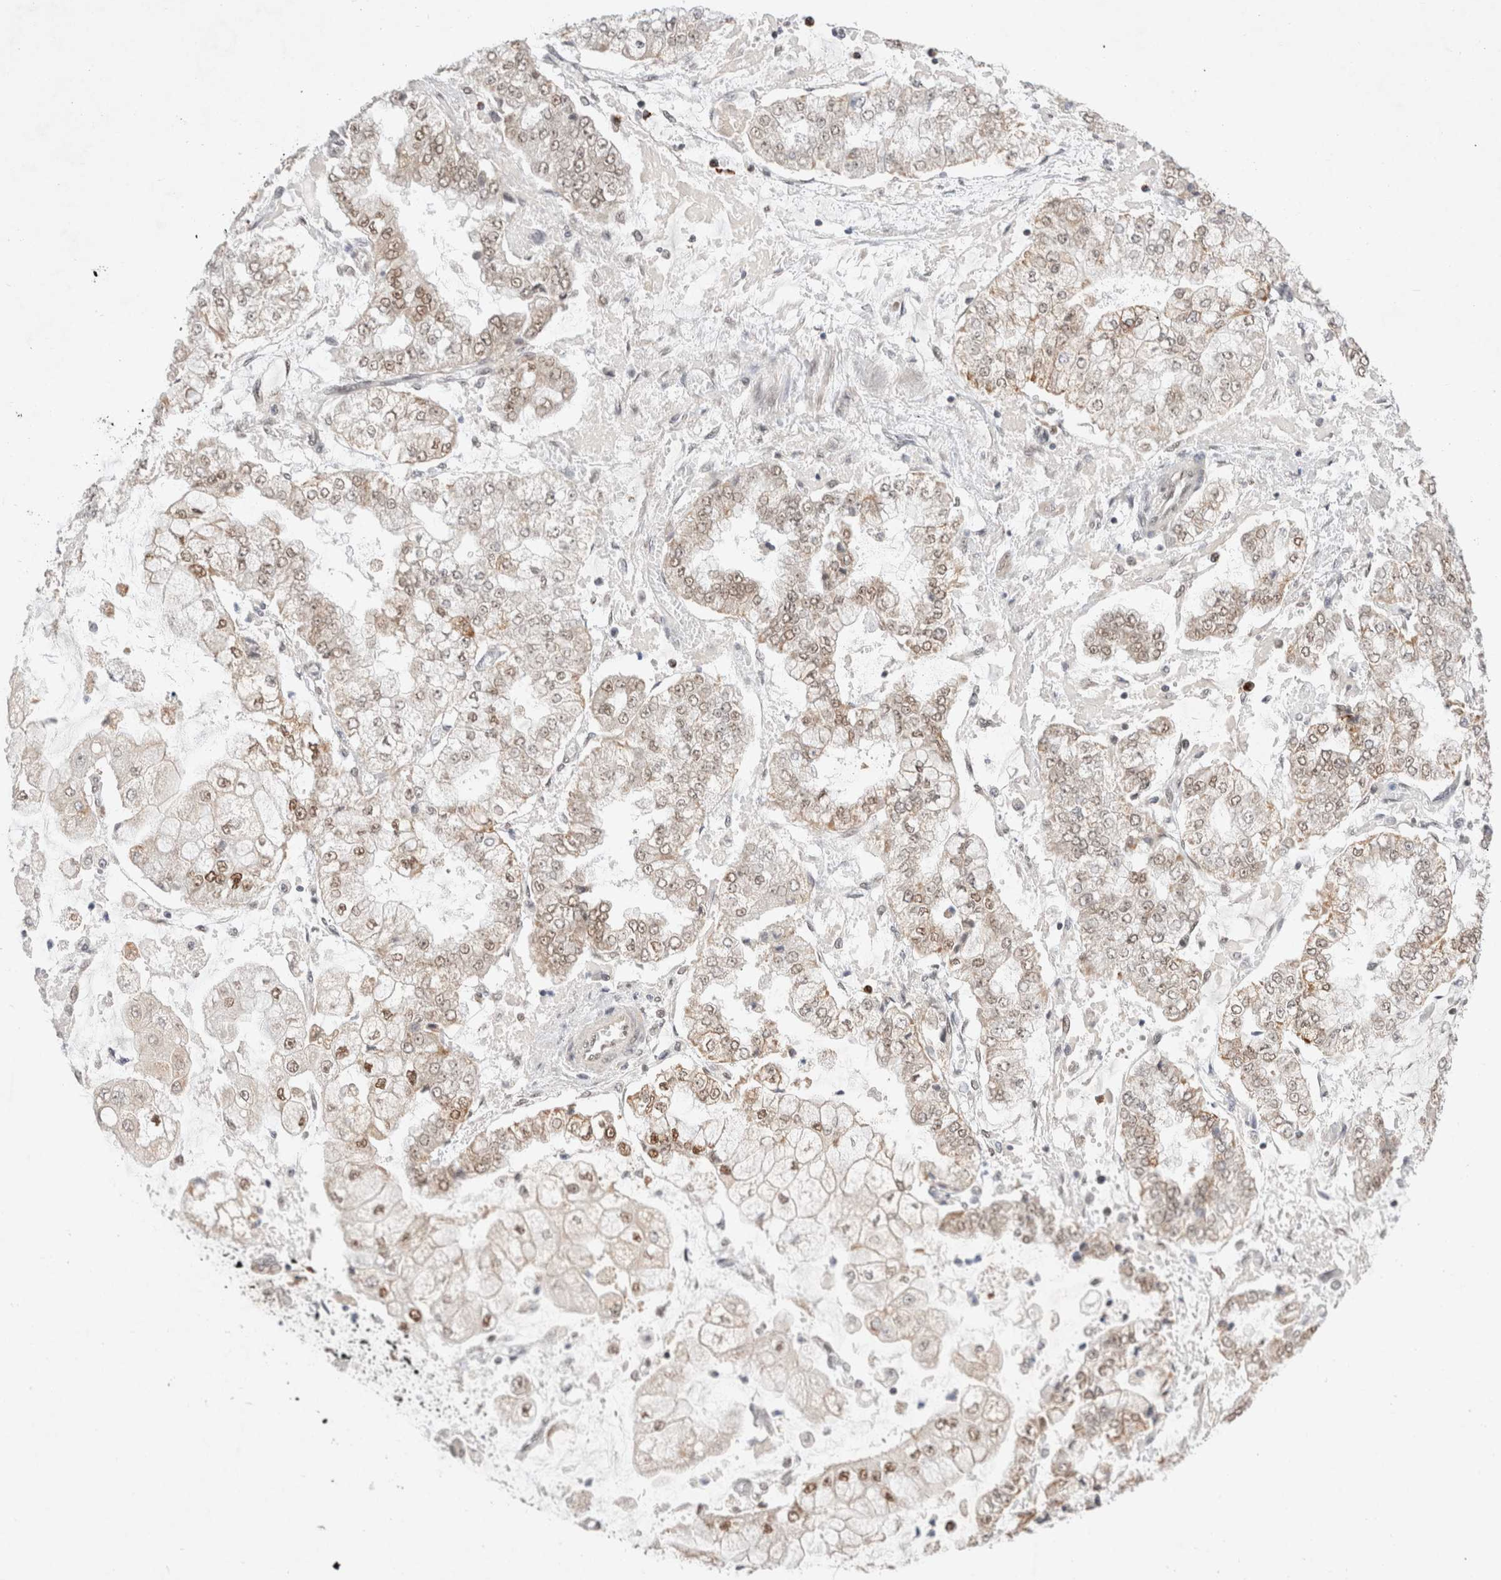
{"staining": {"intensity": "moderate", "quantity": "25%-75%", "location": "nuclear"}, "tissue": "stomach cancer", "cell_type": "Tumor cells", "image_type": "cancer", "snomed": [{"axis": "morphology", "description": "Adenocarcinoma, NOS"}, {"axis": "topography", "description": "Stomach"}], "caption": "Stomach cancer tissue shows moderate nuclear expression in about 25%-75% of tumor cells (DAB (3,3'-diaminobenzidine) = brown stain, brightfield microscopy at high magnification).", "gene": "GTF2I", "patient": {"sex": "male", "age": 76}}